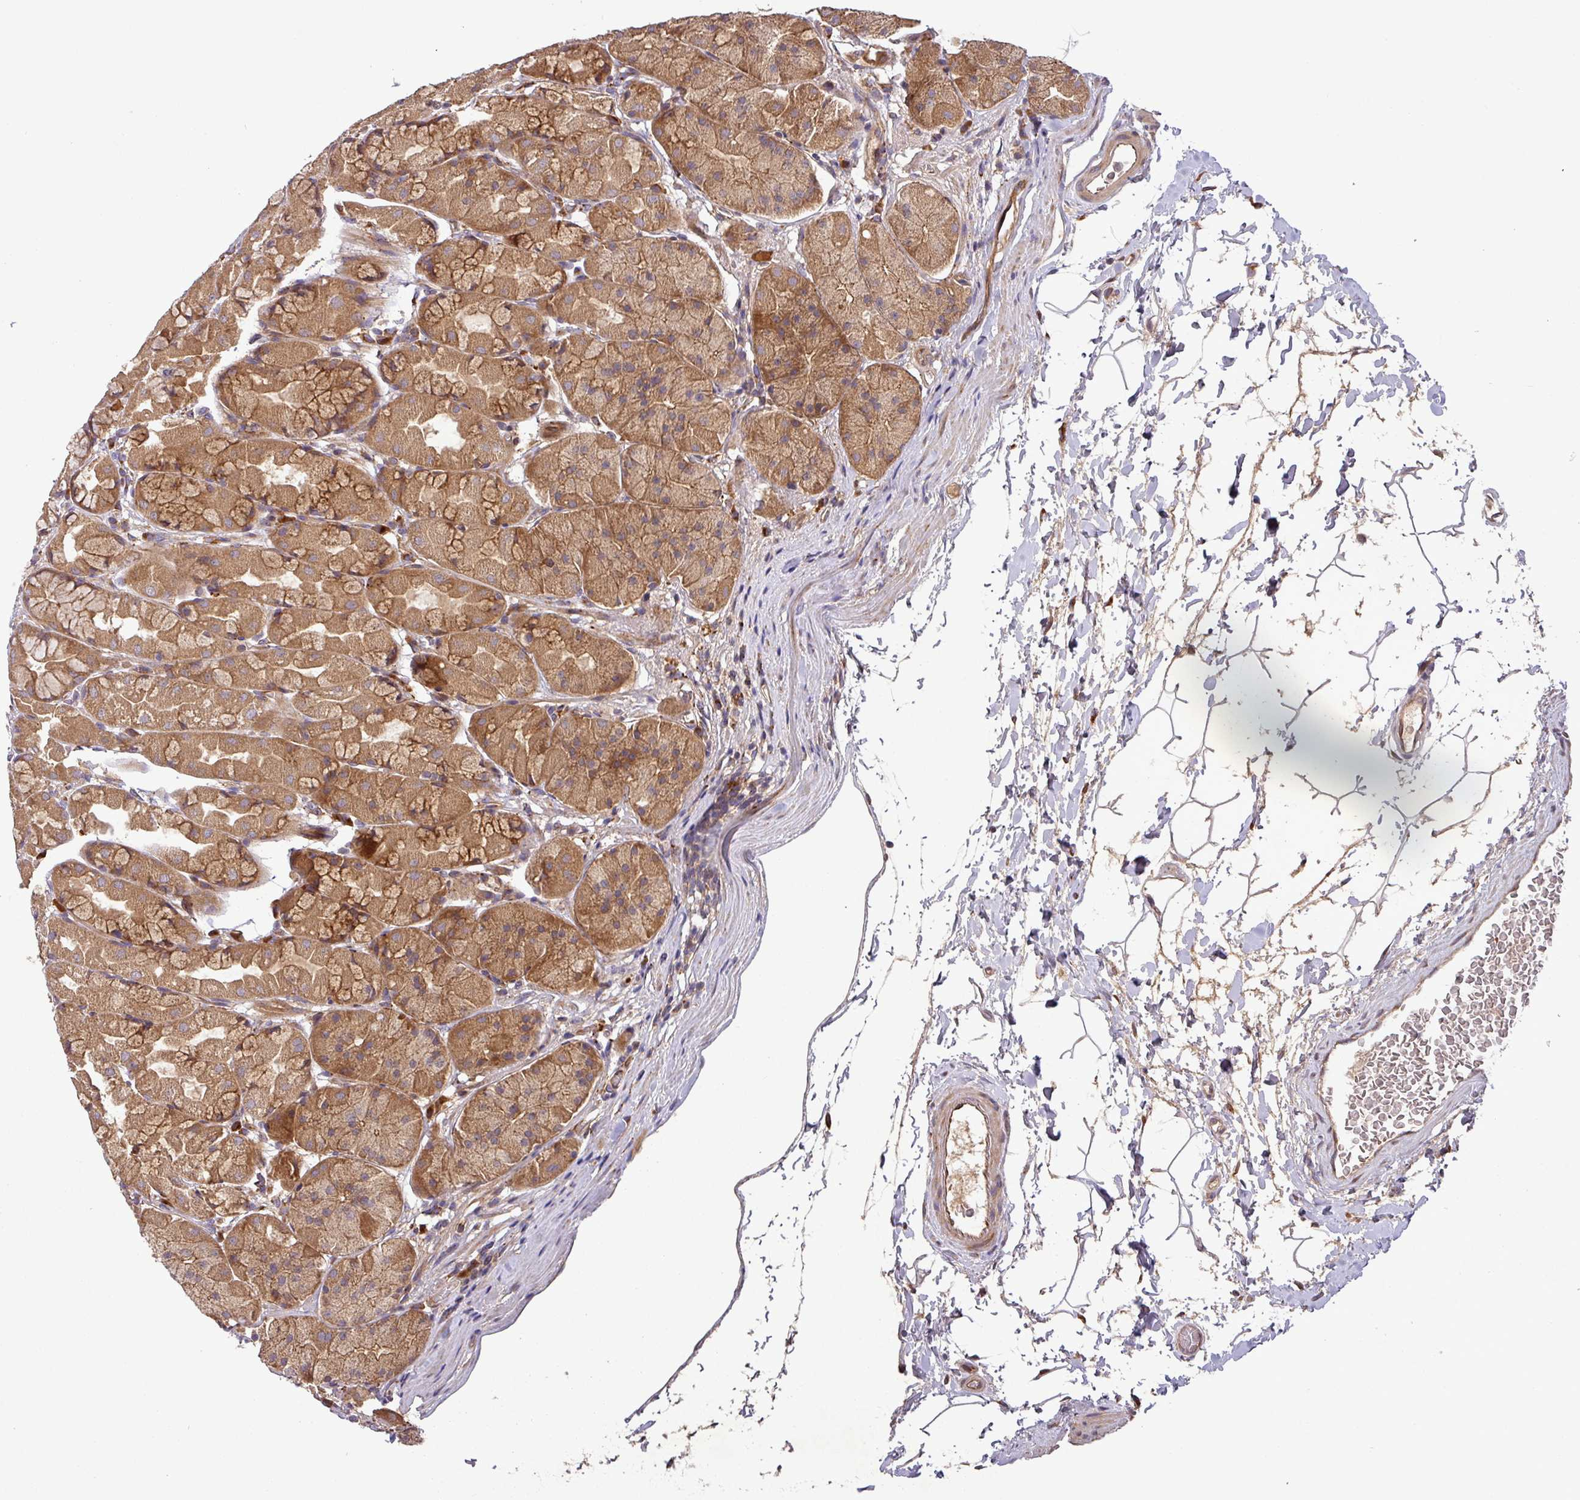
{"staining": {"intensity": "moderate", "quantity": ">75%", "location": "cytoplasmic/membranous"}, "tissue": "stomach", "cell_type": "Glandular cells", "image_type": "normal", "snomed": [{"axis": "morphology", "description": "Normal tissue, NOS"}, {"axis": "topography", "description": "Stomach"}], "caption": "Stomach stained with IHC displays moderate cytoplasmic/membranous positivity in approximately >75% of glandular cells.", "gene": "ART1", "patient": {"sex": "male", "age": 57}}